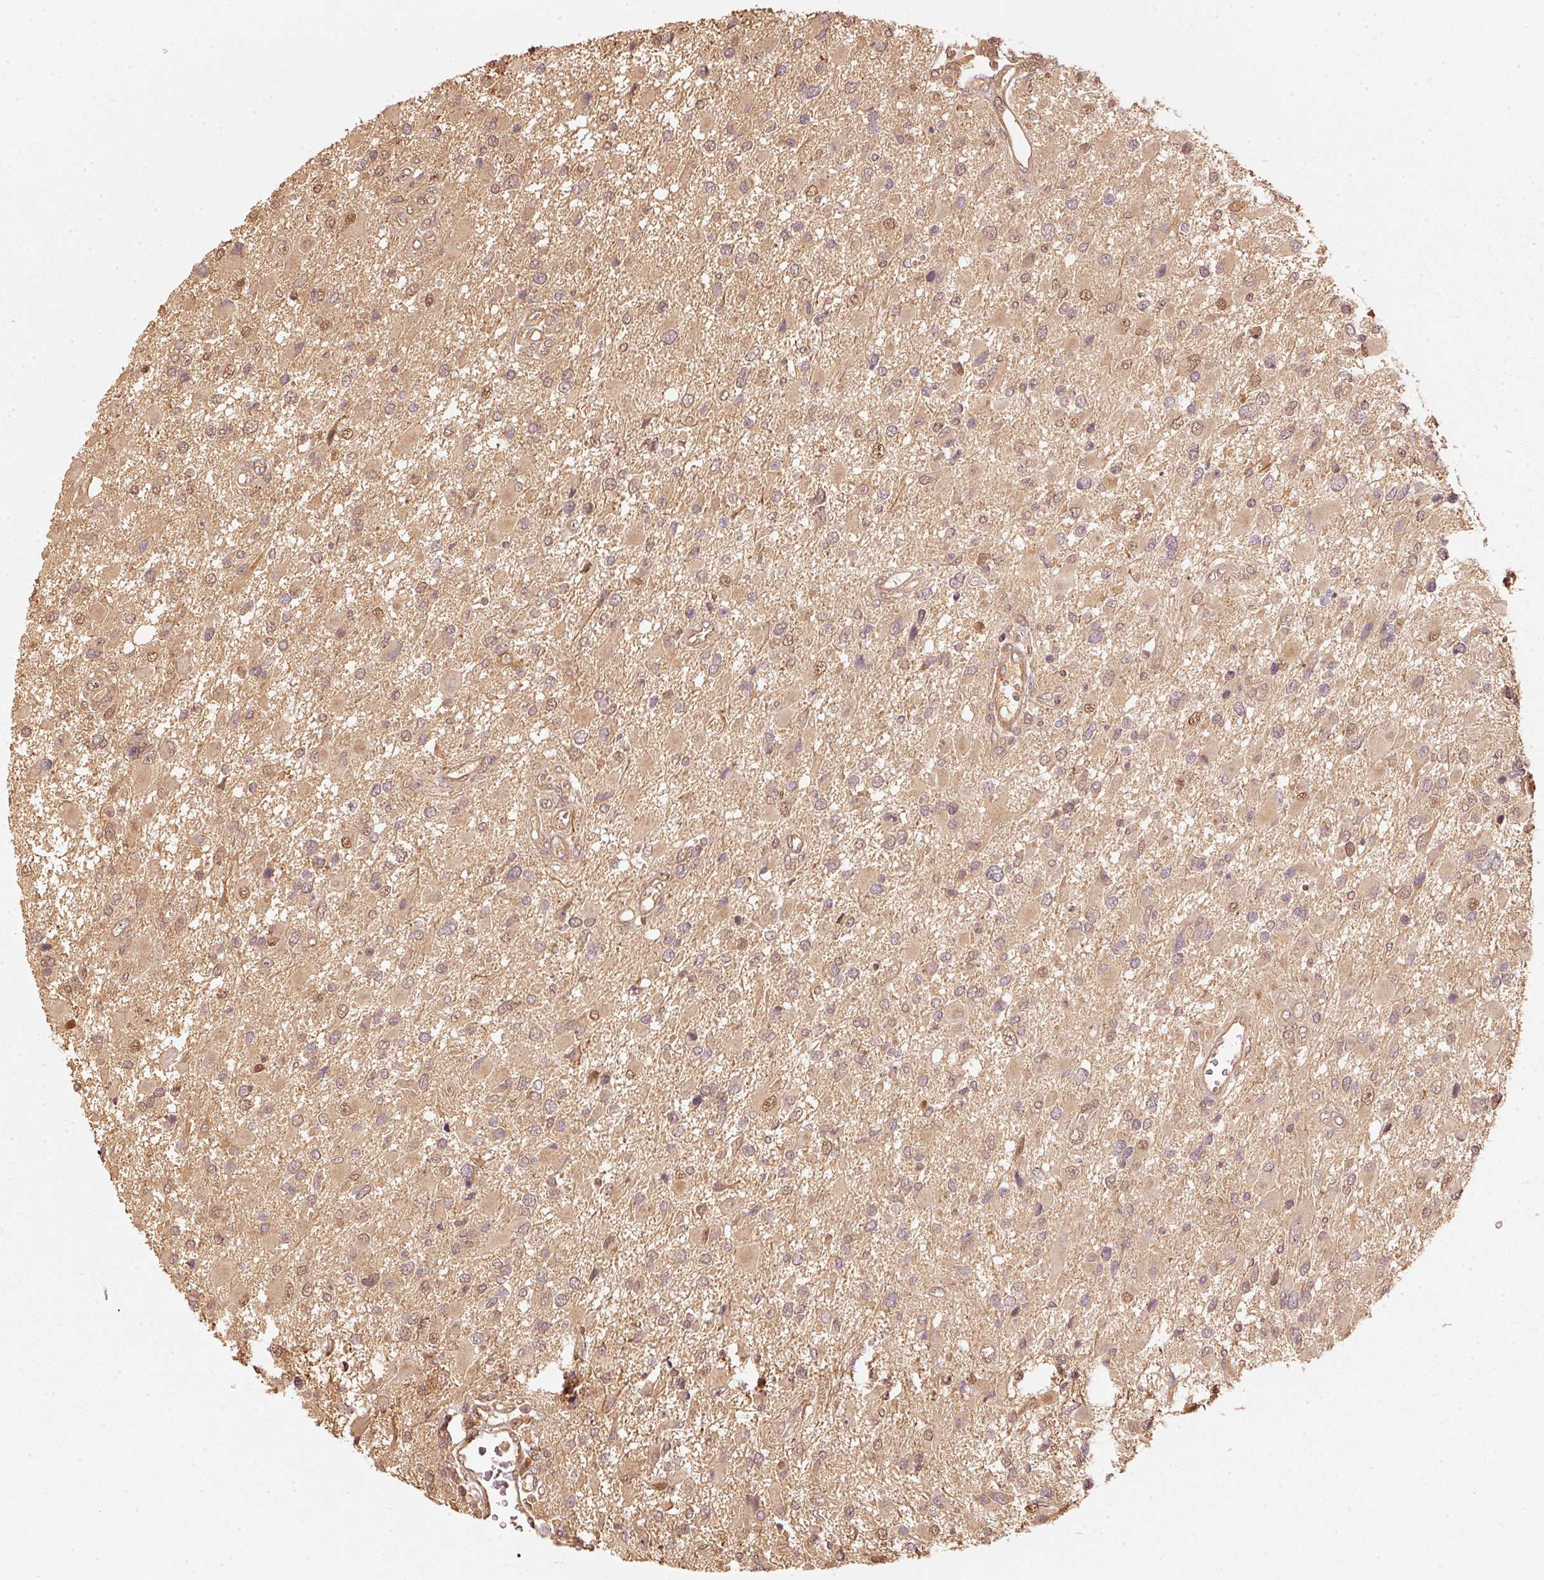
{"staining": {"intensity": "moderate", "quantity": ">75%", "location": "cytoplasmic/membranous,nuclear"}, "tissue": "glioma", "cell_type": "Tumor cells", "image_type": "cancer", "snomed": [{"axis": "morphology", "description": "Glioma, malignant, High grade"}, {"axis": "topography", "description": "Brain"}], "caption": "The photomicrograph reveals immunohistochemical staining of malignant glioma (high-grade). There is moderate cytoplasmic/membranous and nuclear expression is identified in about >75% of tumor cells.", "gene": "STAU1", "patient": {"sex": "male", "age": 53}}